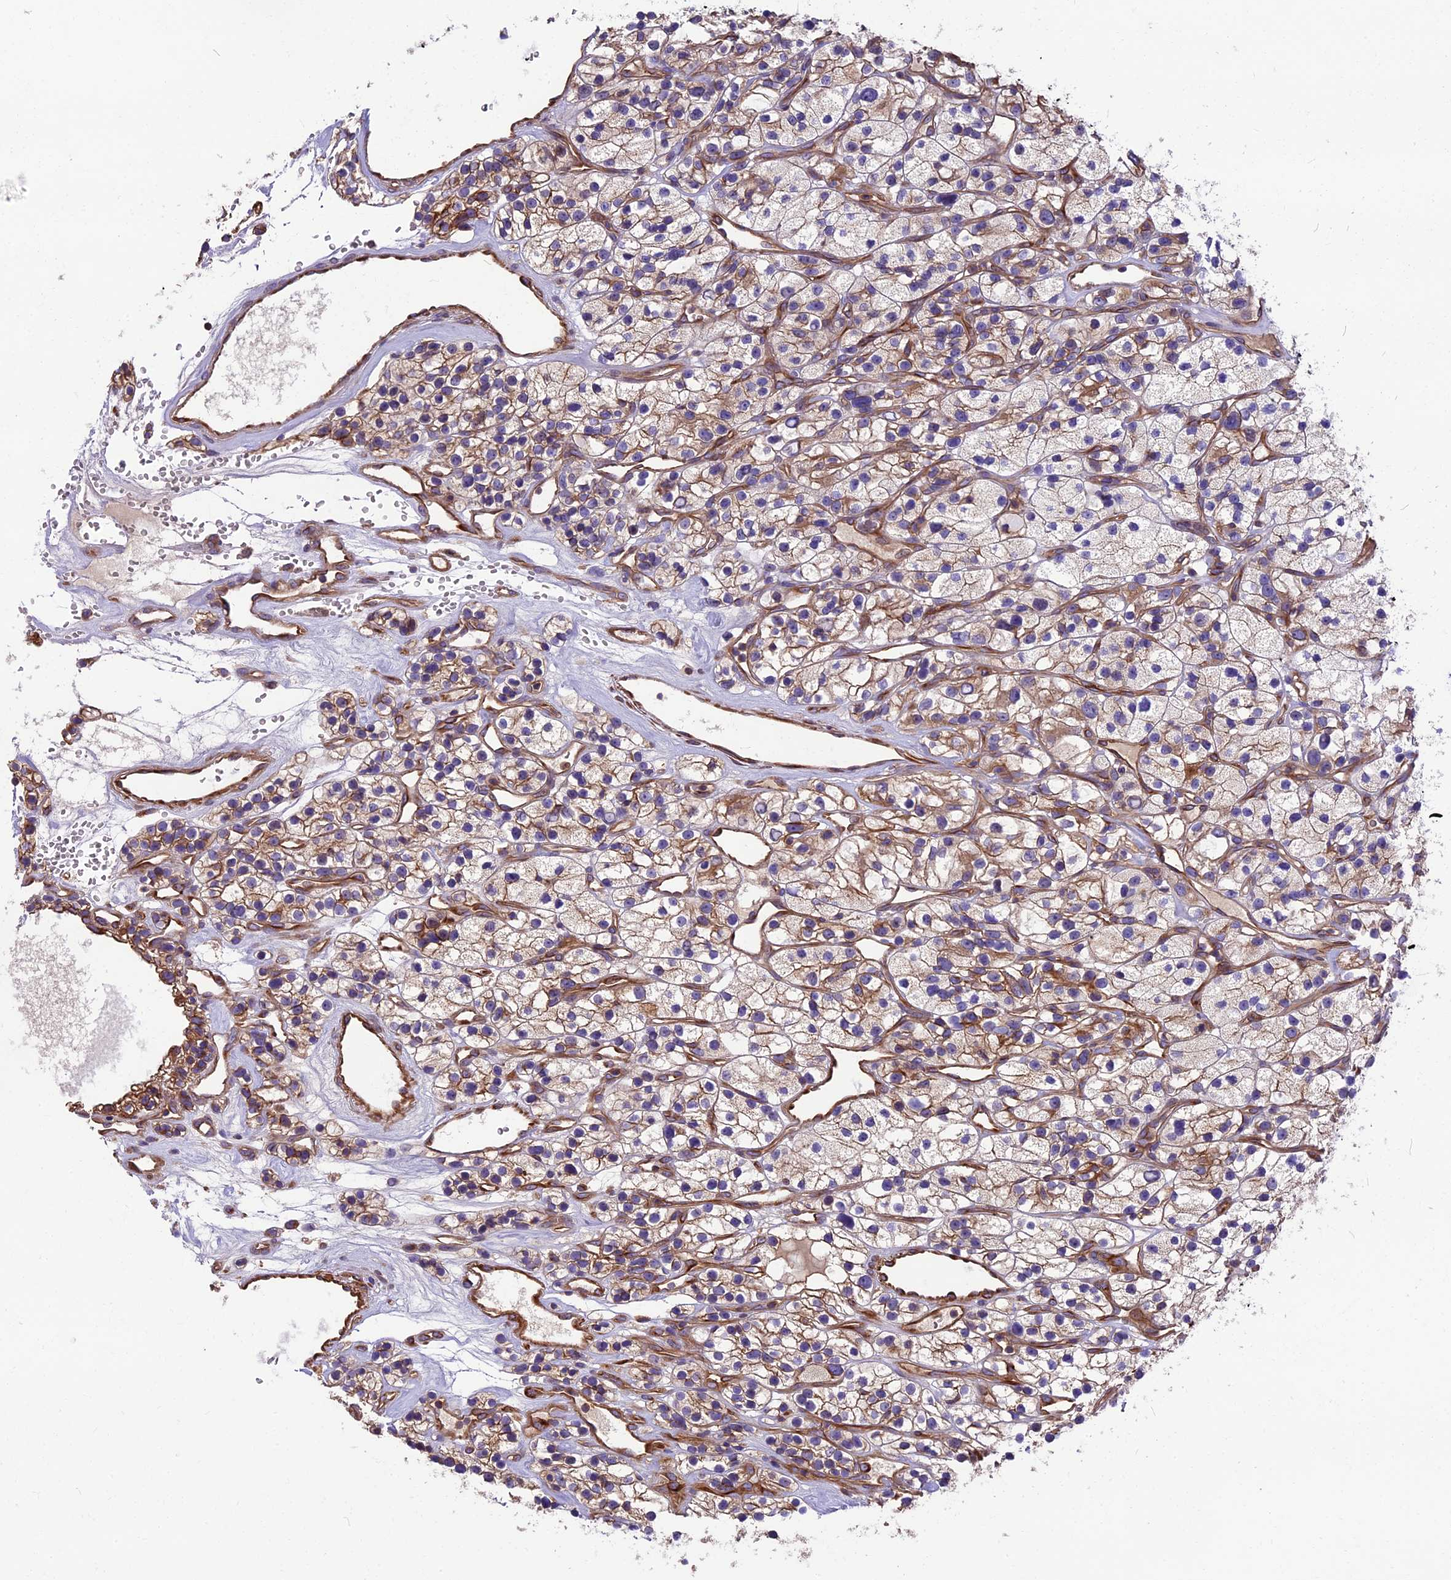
{"staining": {"intensity": "moderate", "quantity": "25%-75%", "location": "cytoplasmic/membranous"}, "tissue": "renal cancer", "cell_type": "Tumor cells", "image_type": "cancer", "snomed": [{"axis": "morphology", "description": "Adenocarcinoma, NOS"}, {"axis": "topography", "description": "Kidney"}], "caption": "Protein staining reveals moderate cytoplasmic/membranous positivity in about 25%-75% of tumor cells in renal cancer. The protein is shown in brown color, while the nuclei are stained blue.", "gene": "ANO3", "patient": {"sex": "female", "age": 57}}